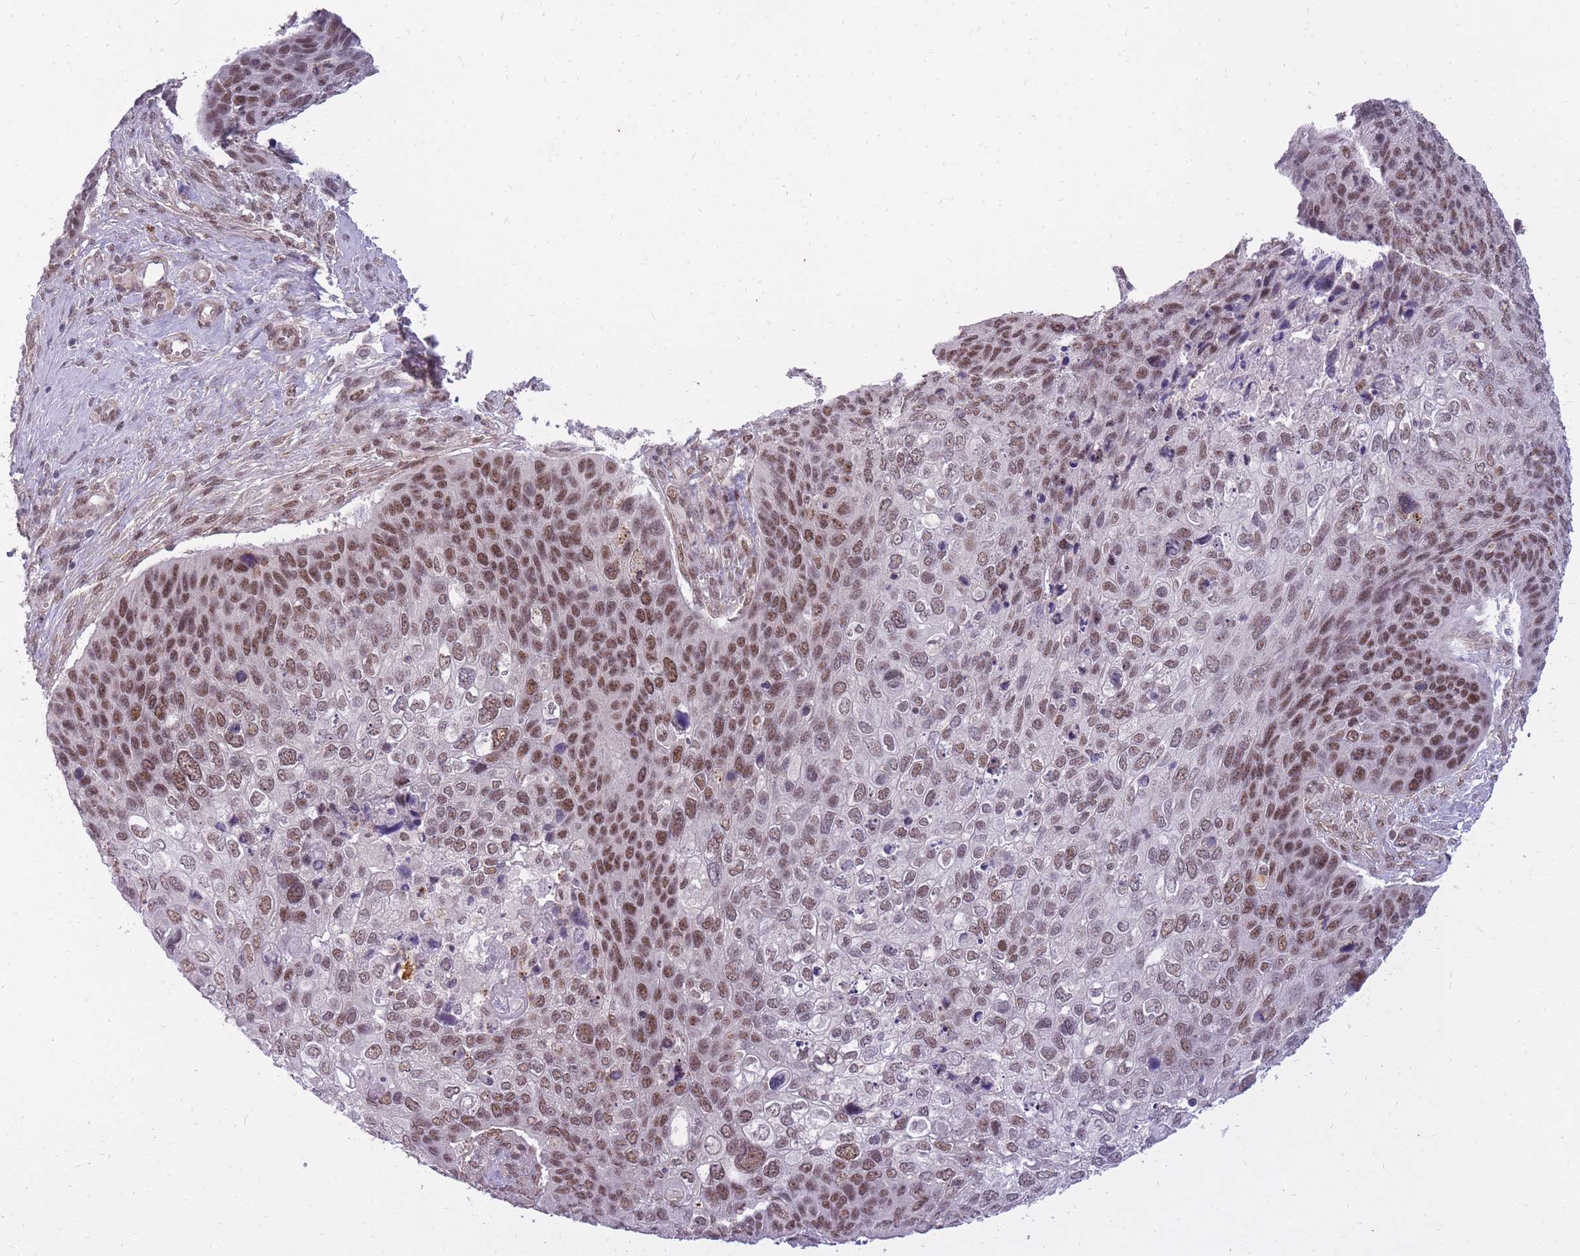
{"staining": {"intensity": "moderate", "quantity": ">75%", "location": "nuclear"}, "tissue": "skin cancer", "cell_type": "Tumor cells", "image_type": "cancer", "snomed": [{"axis": "morphology", "description": "Basal cell carcinoma"}, {"axis": "topography", "description": "Skin"}], "caption": "Tumor cells demonstrate moderate nuclear staining in about >75% of cells in skin cancer (basal cell carcinoma).", "gene": "TIGD1", "patient": {"sex": "female", "age": 74}}